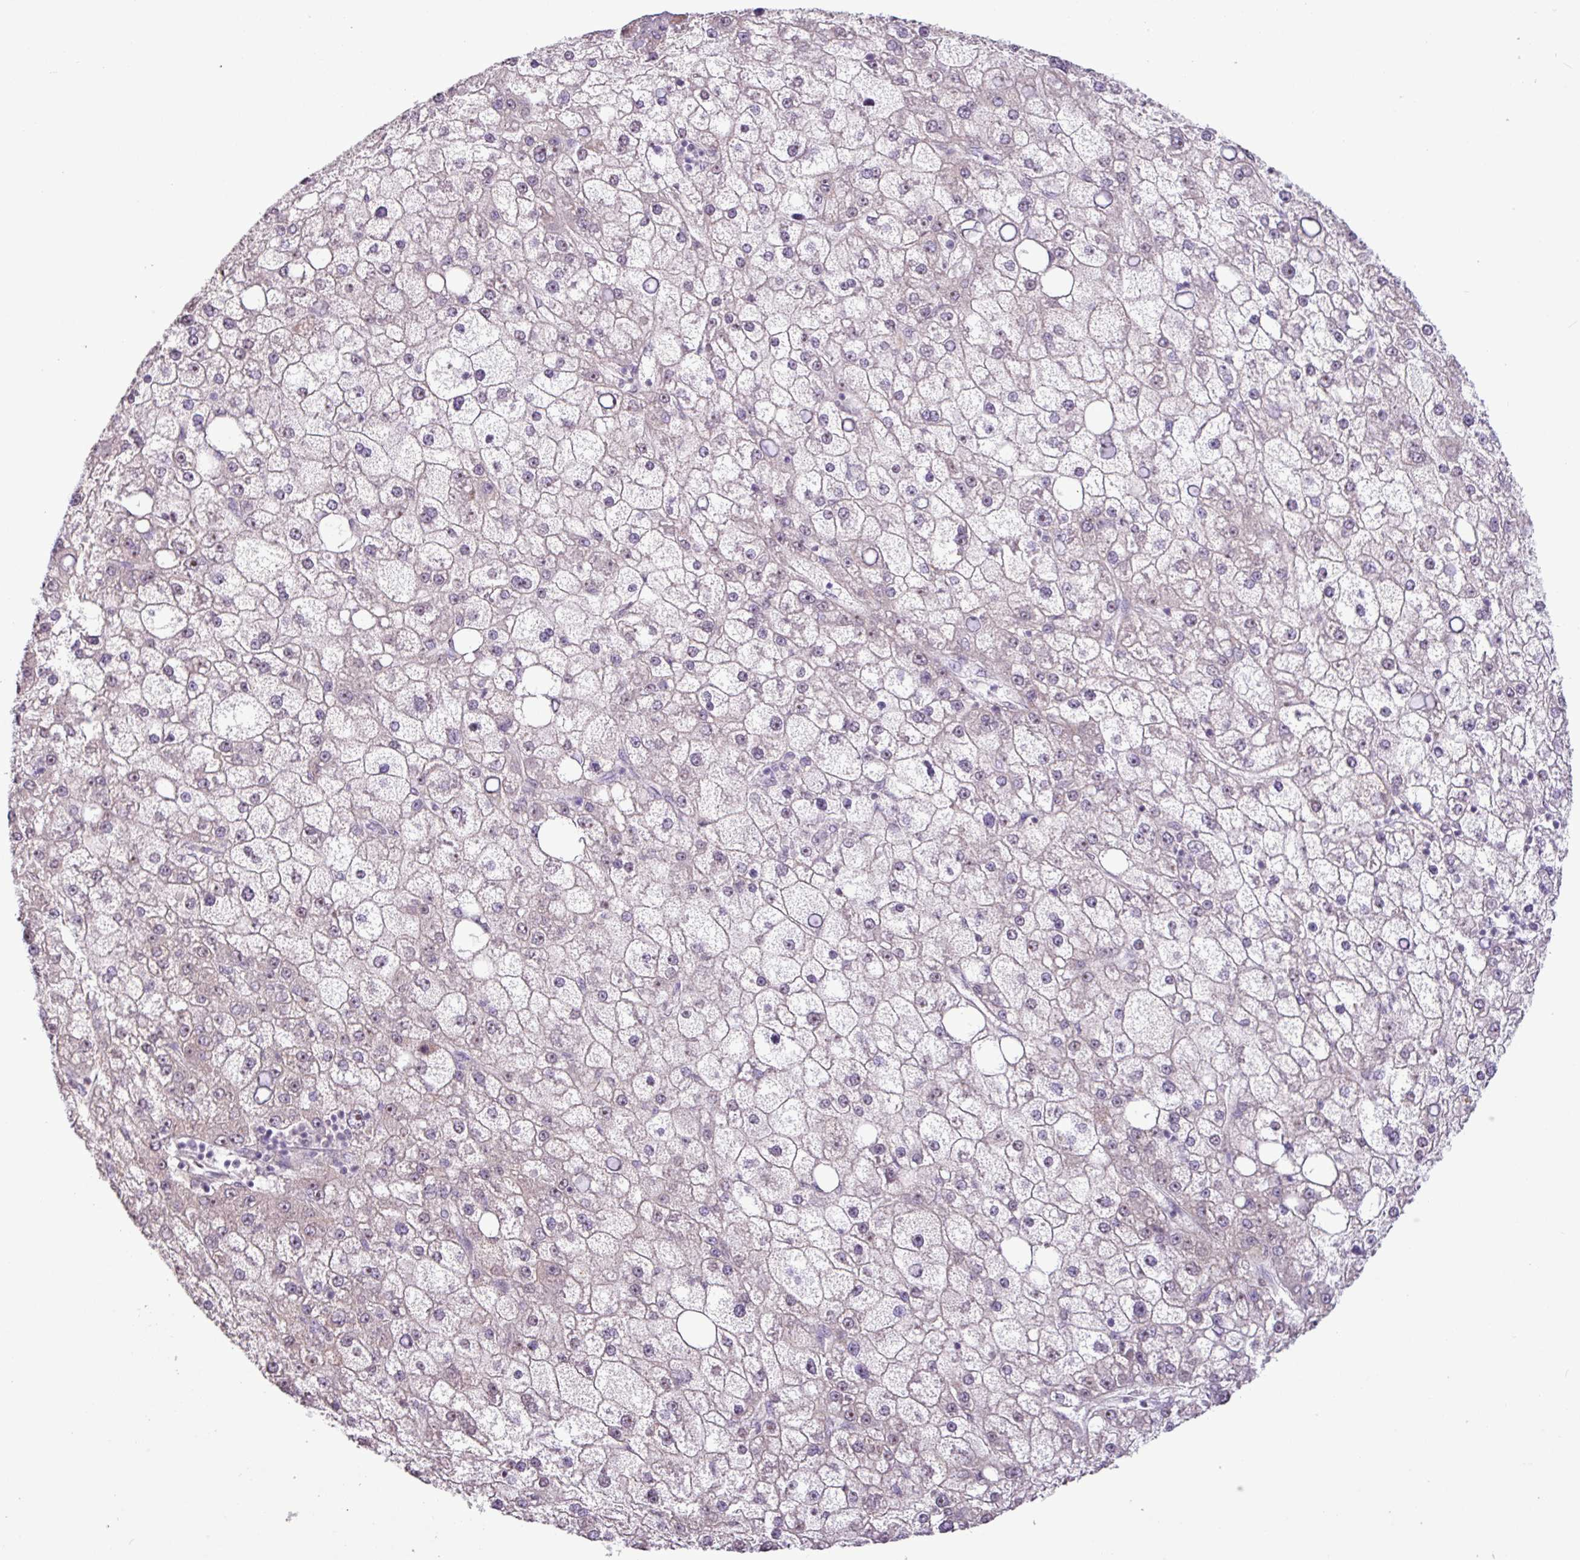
{"staining": {"intensity": "weak", "quantity": "<25%", "location": "nuclear"}, "tissue": "liver cancer", "cell_type": "Tumor cells", "image_type": "cancer", "snomed": [{"axis": "morphology", "description": "Carcinoma, Hepatocellular, NOS"}, {"axis": "topography", "description": "Liver"}], "caption": "Tumor cells are negative for brown protein staining in hepatocellular carcinoma (liver). Brightfield microscopy of immunohistochemistry stained with DAB (brown) and hematoxylin (blue), captured at high magnification.", "gene": "L3MBTL3", "patient": {"sex": "male", "age": 67}}